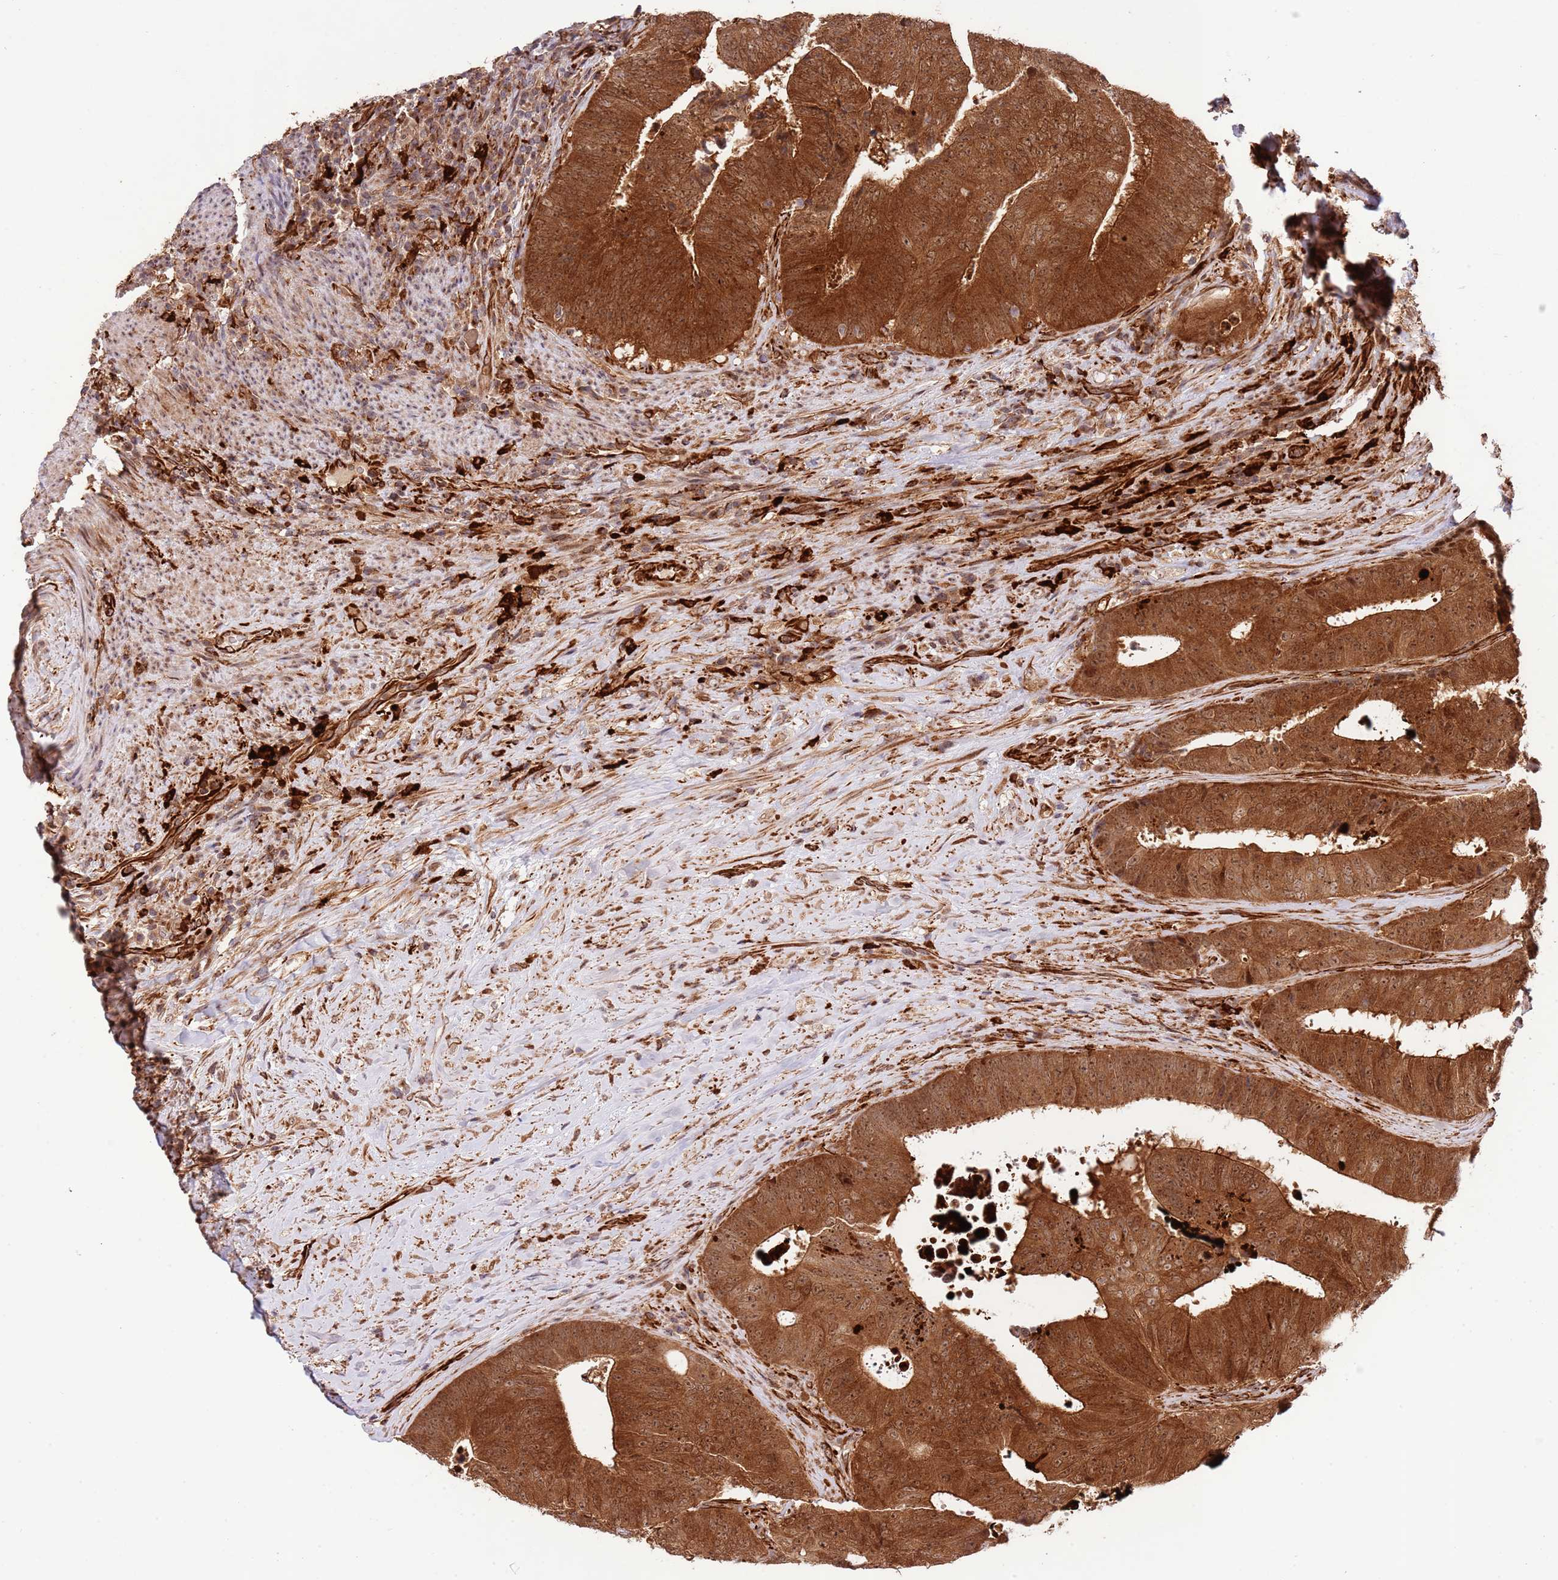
{"staining": {"intensity": "strong", "quantity": ">75%", "location": "cytoplasmic/membranous,nuclear"}, "tissue": "colorectal cancer", "cell_type": "Tumor cells", "image_type": "cancer", "snomed": [{"axis": "morphology", "description": "Adenocarcinoma, NOS"}, {"axis": "topography", "description": "Rectum"}], "caption": "An image of colorectal cancer stained for a protein exhibits strong cytoplasmic/membranous and nuclear brown staining in tumor cells.", "gene": "NEK3", "patient": {"sex": "male", "age": 72}}